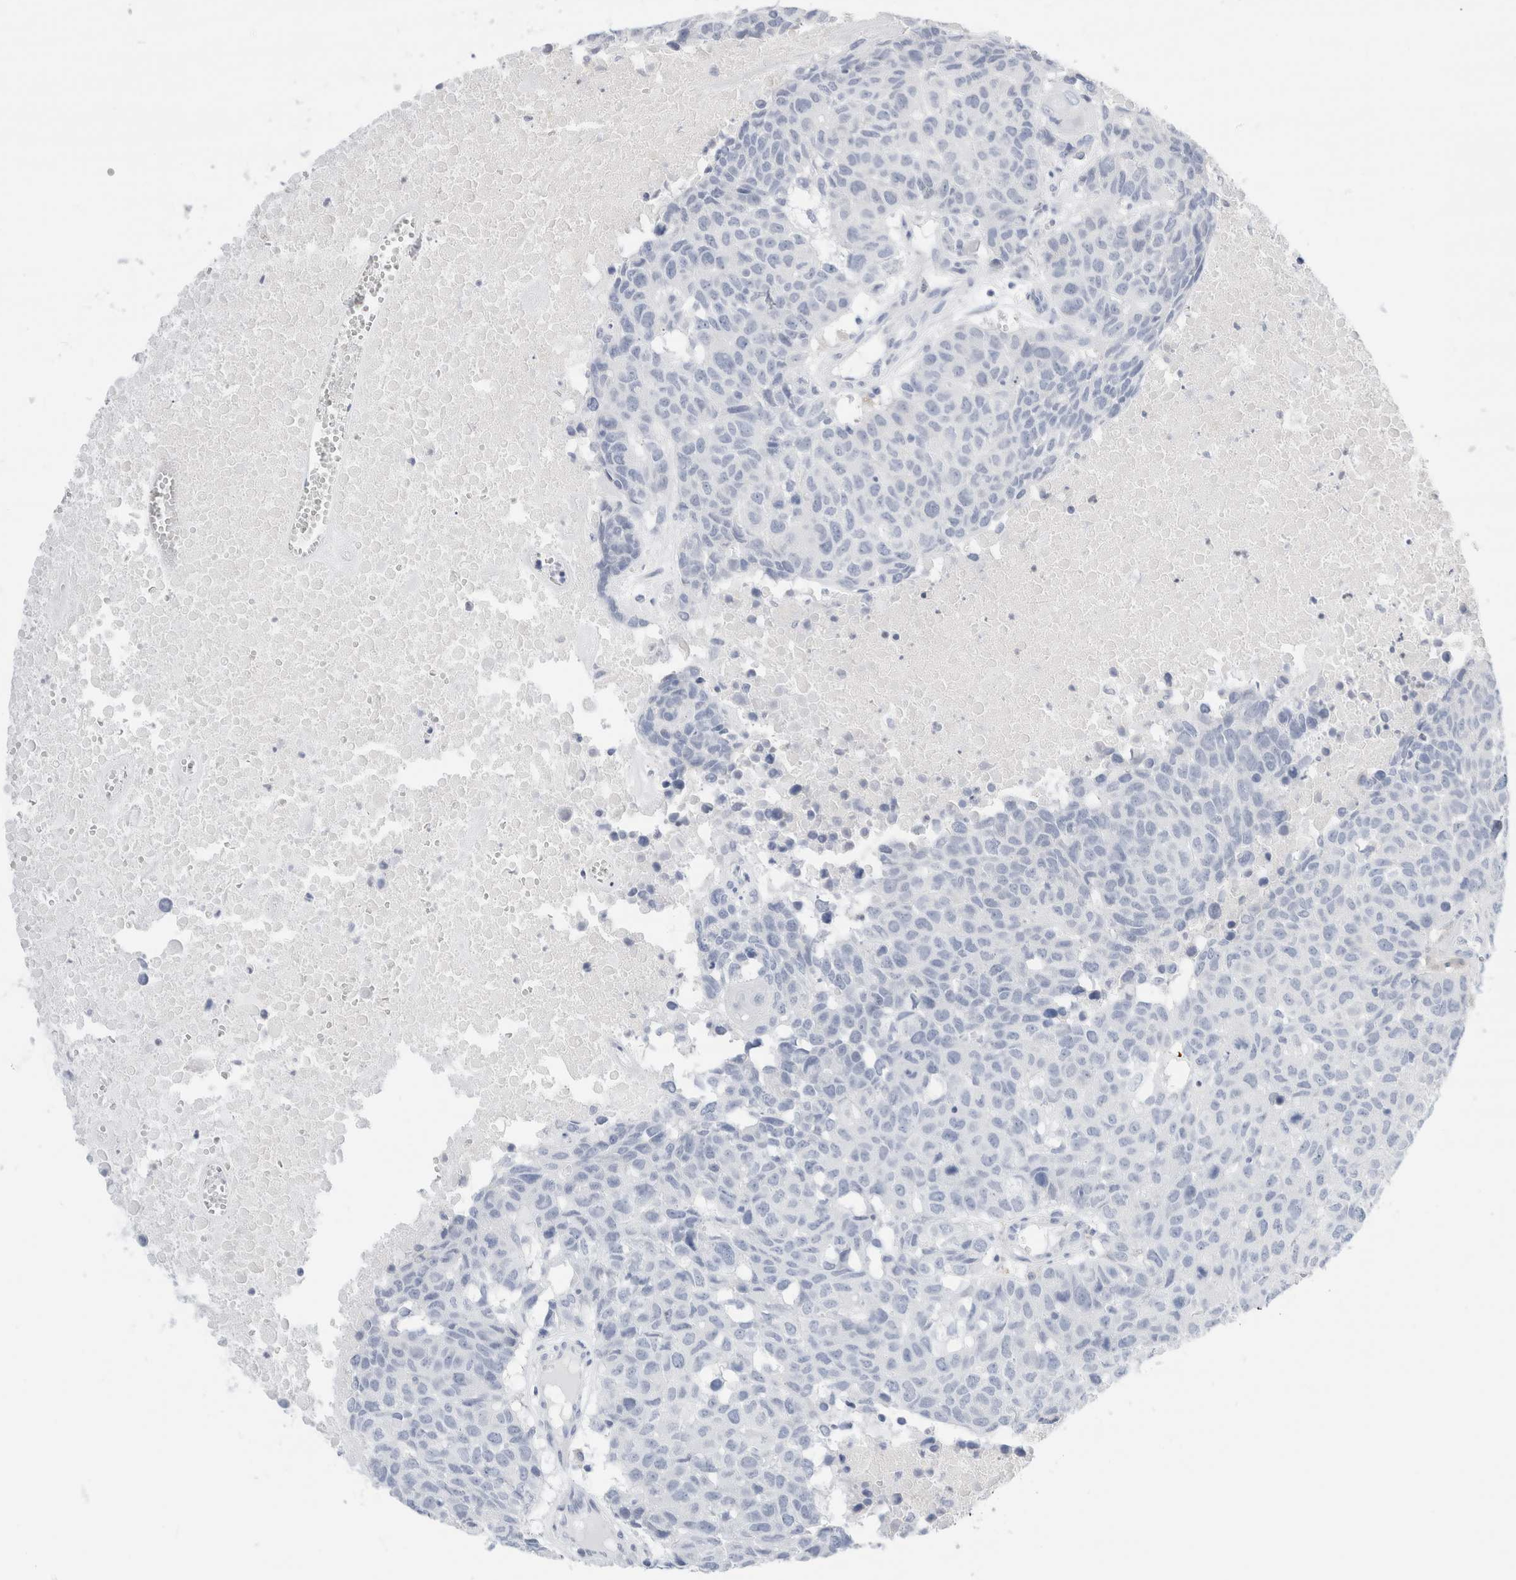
{"staining": {"intensity": "negative", "quantity": "none", "location": "none"}, "tissue": "head and neck cancer", "cell_type": "Tumor cells", "image_type": "cancer", "snomed": [{"axis": "morphology", "description": "Squamous cell carcinoma, NOS"}, {"axis": "topography", "description": "Head-Neck"}], "caption": "Immunohistochemical staining of human head and neck squamous cell carcinoma shows no significant expression in tumor cells. (DAB (3,3'-diaminobenzidine) immunohistochemistry with hematoxylin counter stain).", "gene": "ADAM30", "patient": {"sex": "male", "age": 66}}